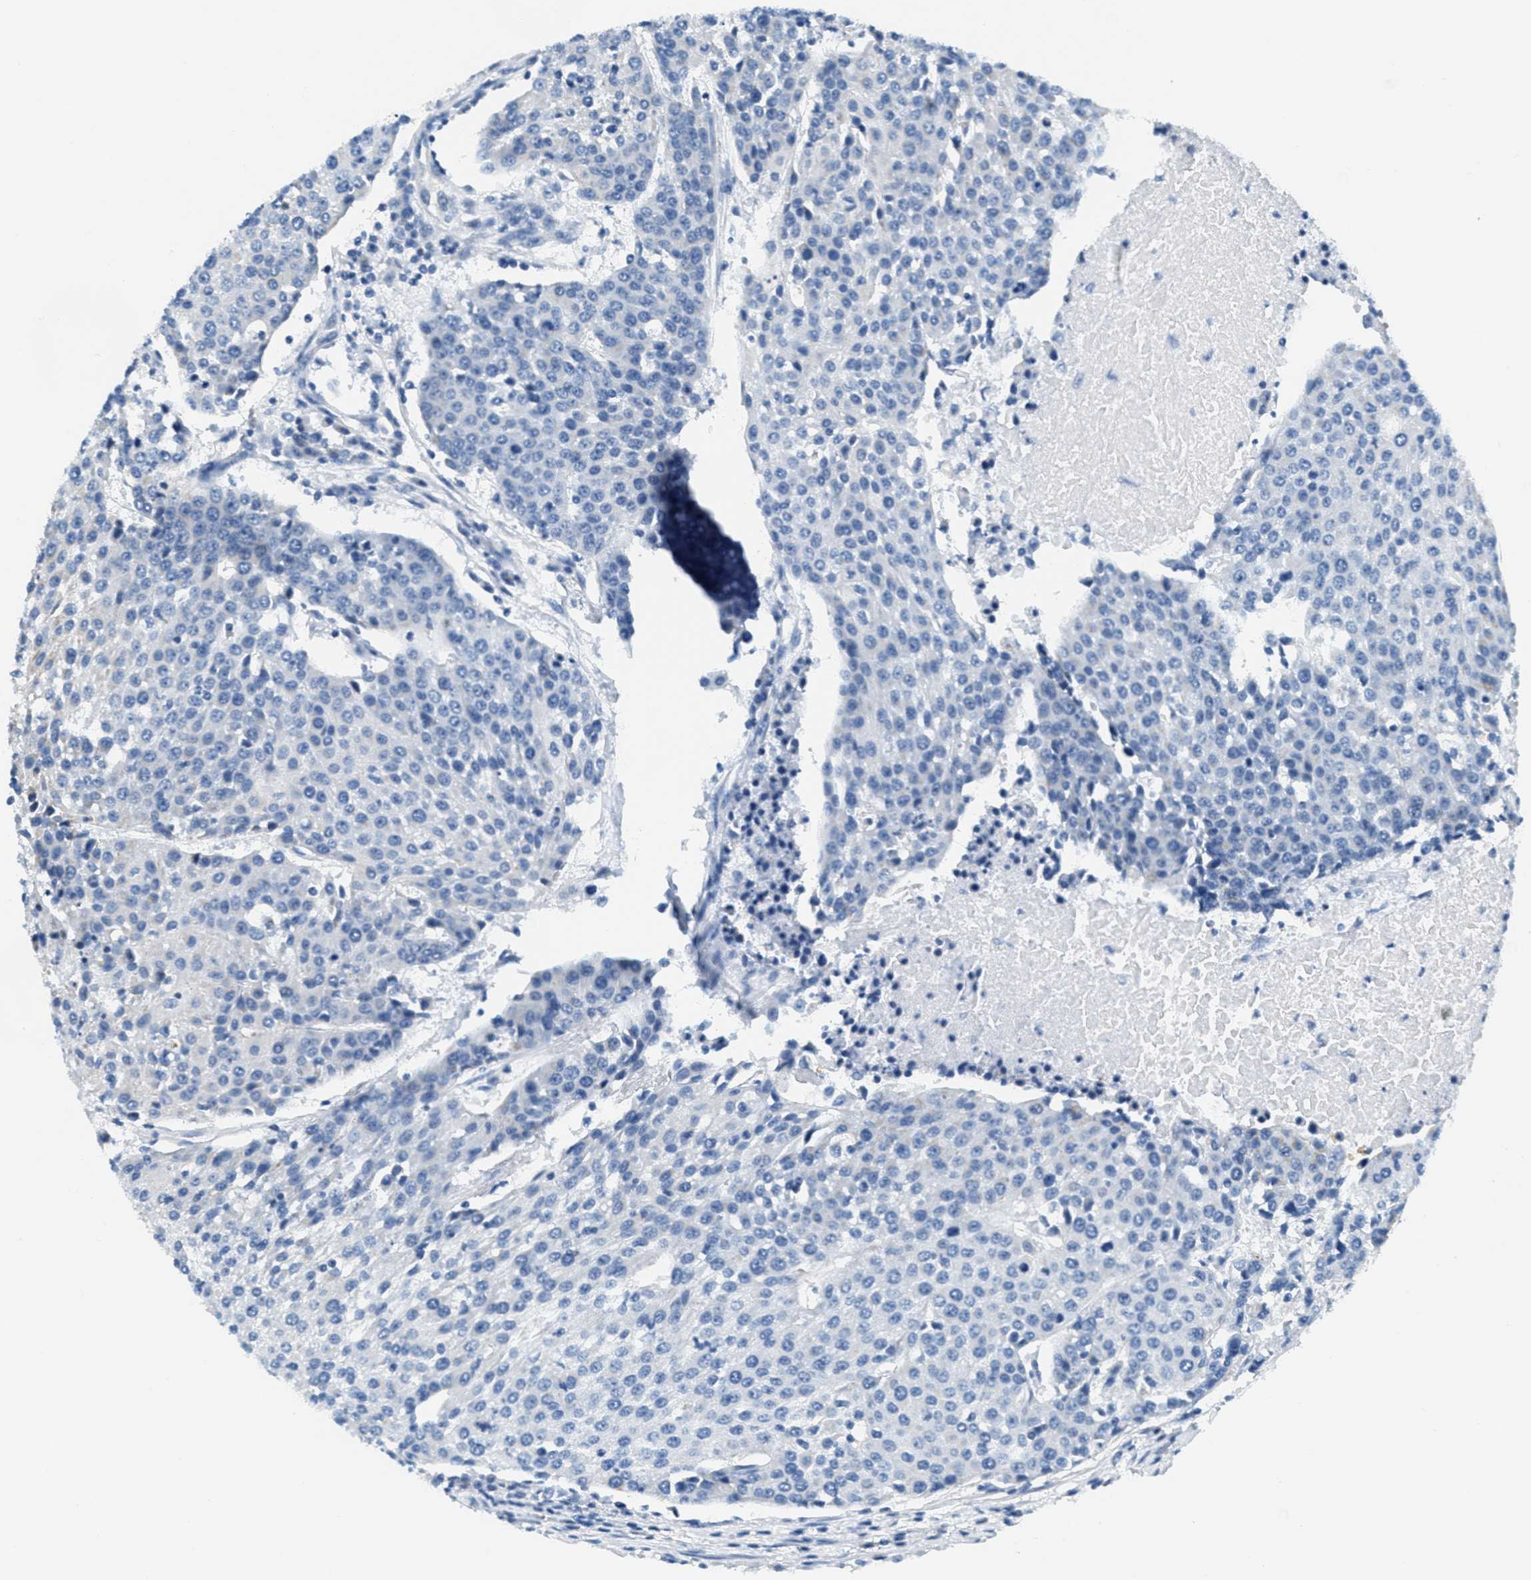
{"staining": {"intensity": "negative", "quantity": "none", "location": "none"}, "tissue": "urothelial cancer", "cell_type": "Tumor cells", "image_type": "cancer", "snomed": [{"axis": "morphology", "description": "Urothelial carcinoma, High grade"}, {"axis": "topography", "description": "Urinary bladder"}], "caption": "IHC image of neoplastic tissue: urothelial cancer stained with DAB (3,3'-diaminobenzidine) exhibits no significant protein positivity in tumor cells.", "gene": "CA4", "patient": {"sex": "female", "age": 85}}